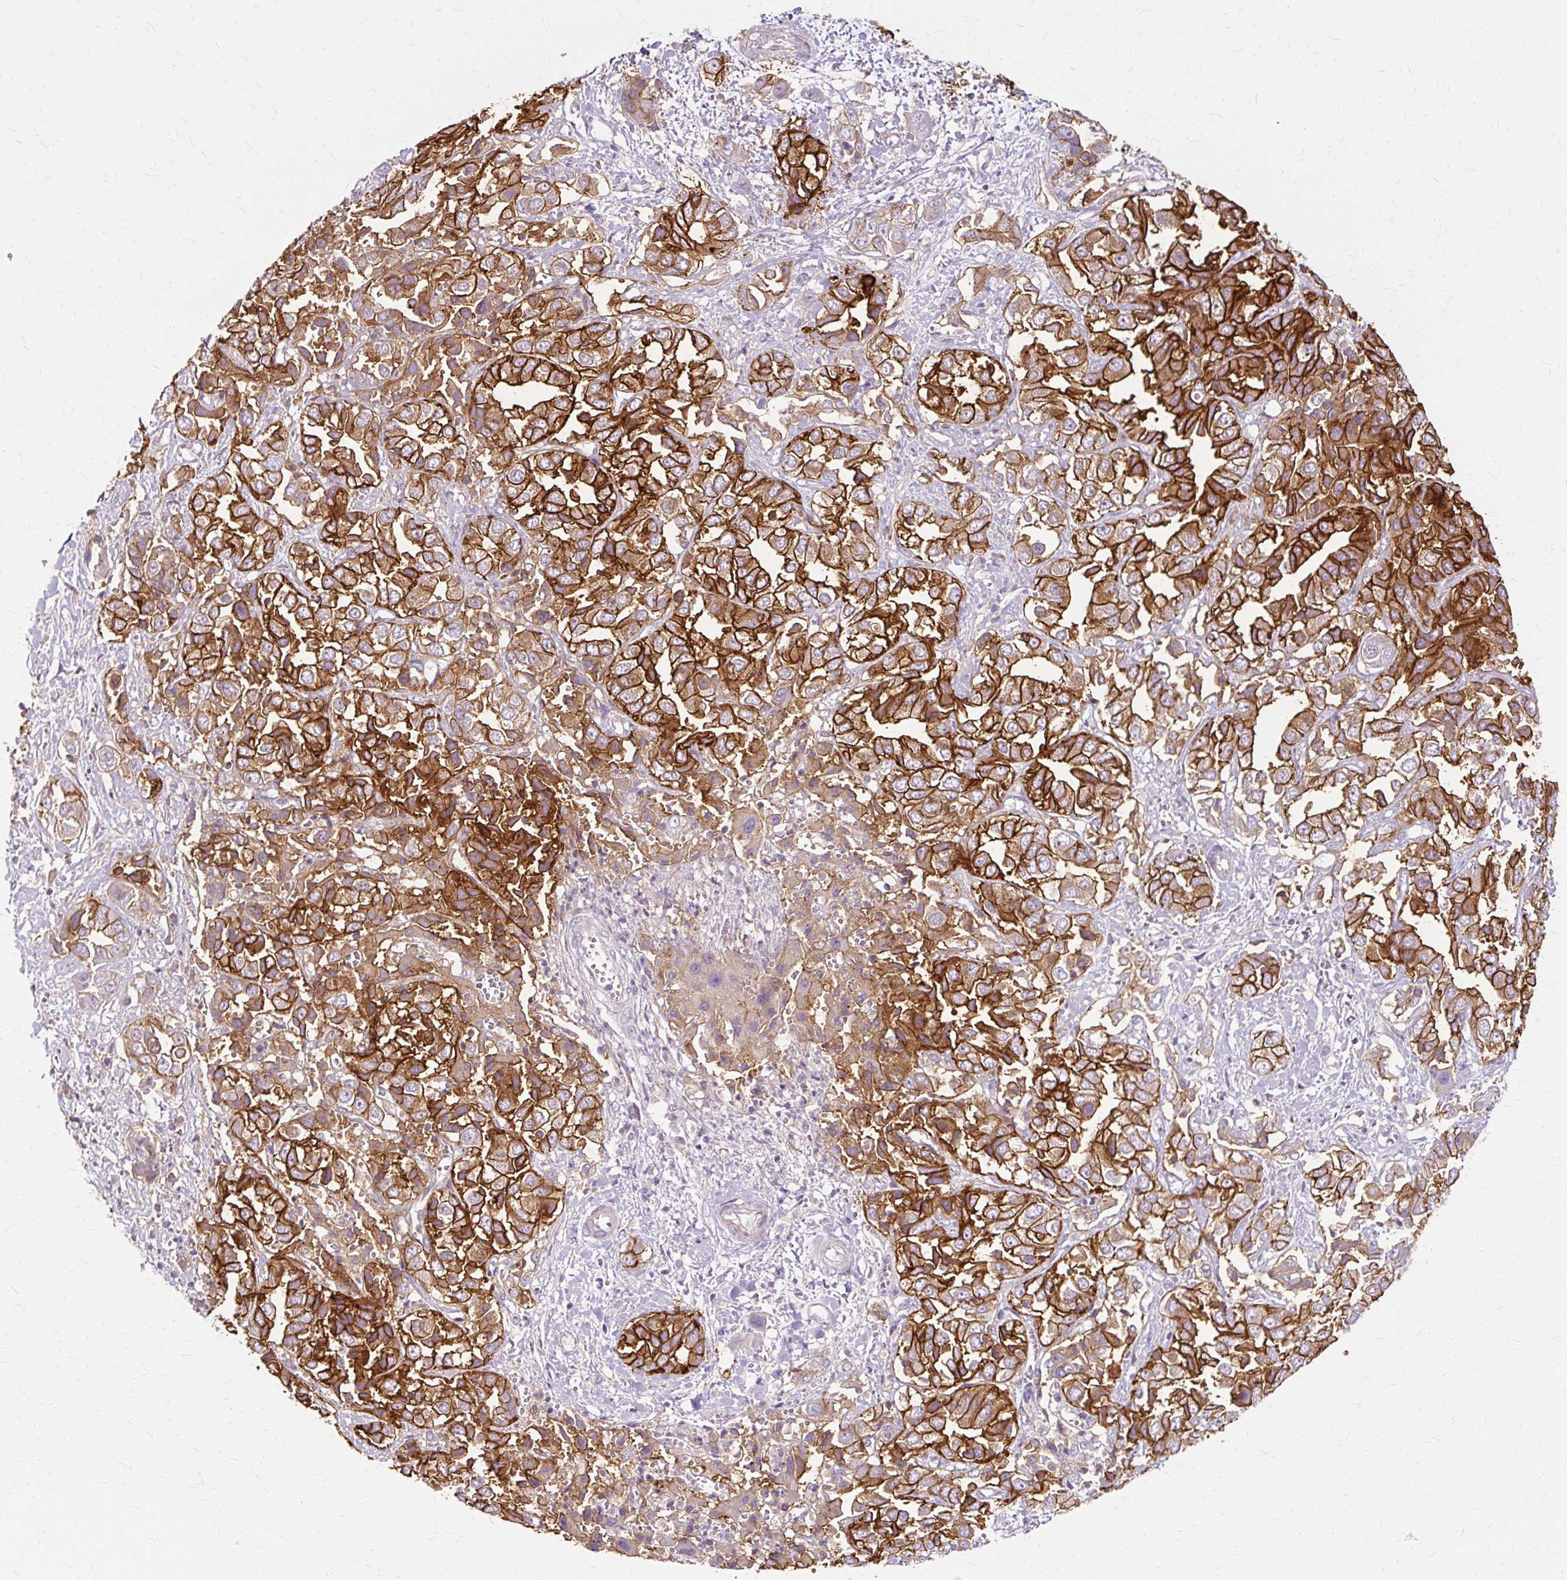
{"staining": {"intensity": "strong", "quantity": "25%-75%", "location": "cytoplasmic/membranous"}, "tissue": "liver cancer", "cell_type": "Tumor cells", "image_type": "cancer", "snomed": [{"axis": "morphology", "description": "Cholangiocarcinoma"}, {"axis": "topography", "description": "Liver"}], "caption": "A micrograph showing strong cytoplasmic/membranous positivity in approximately 25%-75% of tumor cells in cholangiocarcinoma (liver), as visualized by brown immunohistochemical staining.", "gene": "TSPAN8", "patient": {"sex": "female", "age": 52}}